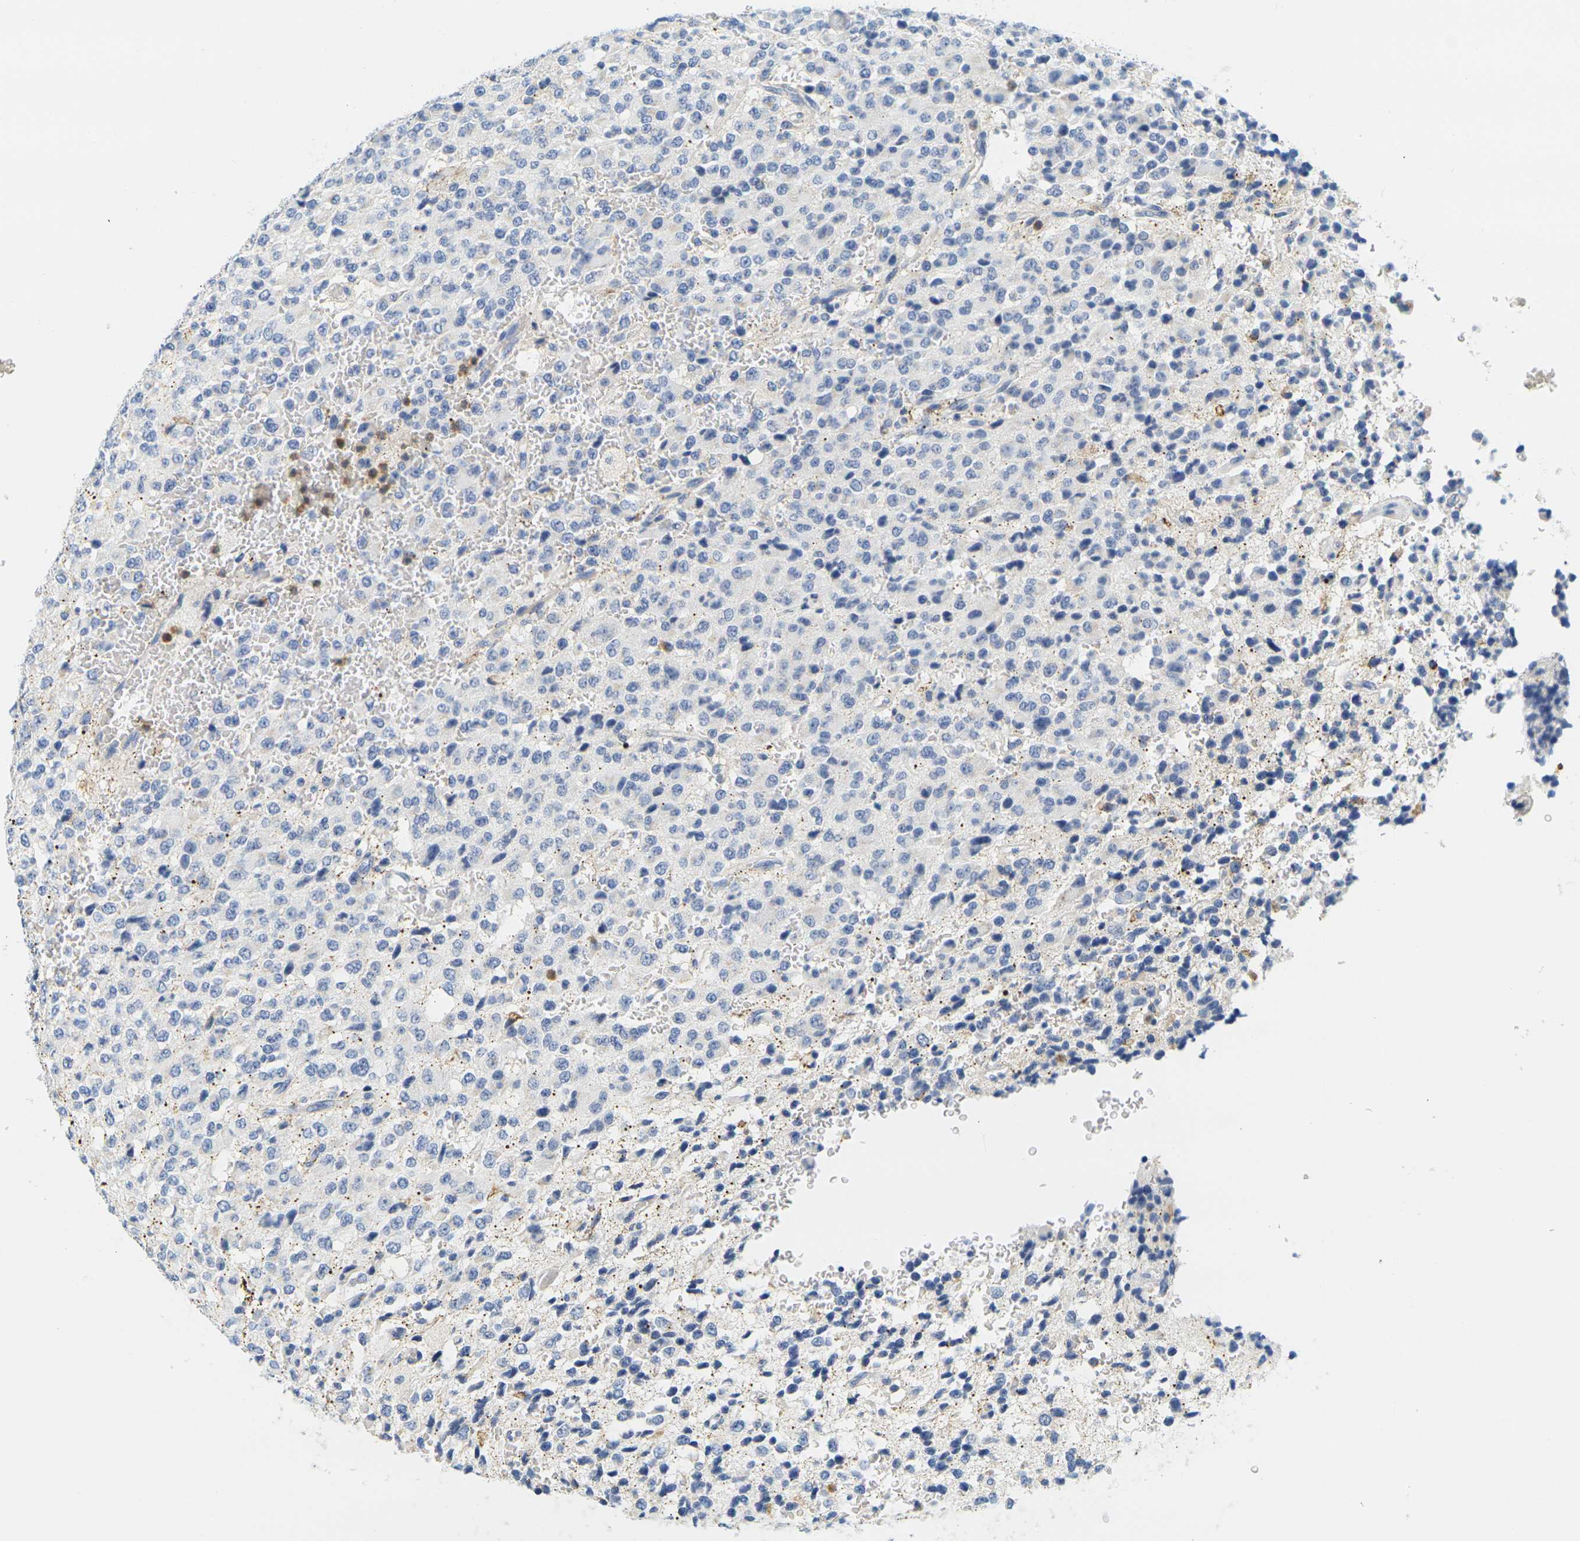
{"staining": {"intensity": "negative", "quantity": "none", "location": "none"}, "tissue": "glioma", "cell_type": "Tumor cells", "image_type": "cancer", "snomed": [{"axis": "morphology", "description": "Glioma, malignant, High grade"}, {"axis": "topography", "description": "pancreas cauda"}], "caption": "Immunohistochemistry (IHC) micrograph of human malignant glioma (high-grade) stained for a protein (brown), which displays no expression in tumor cells.", "gene": "KLK5", "patient": {"sex": "male", "age": 60}}